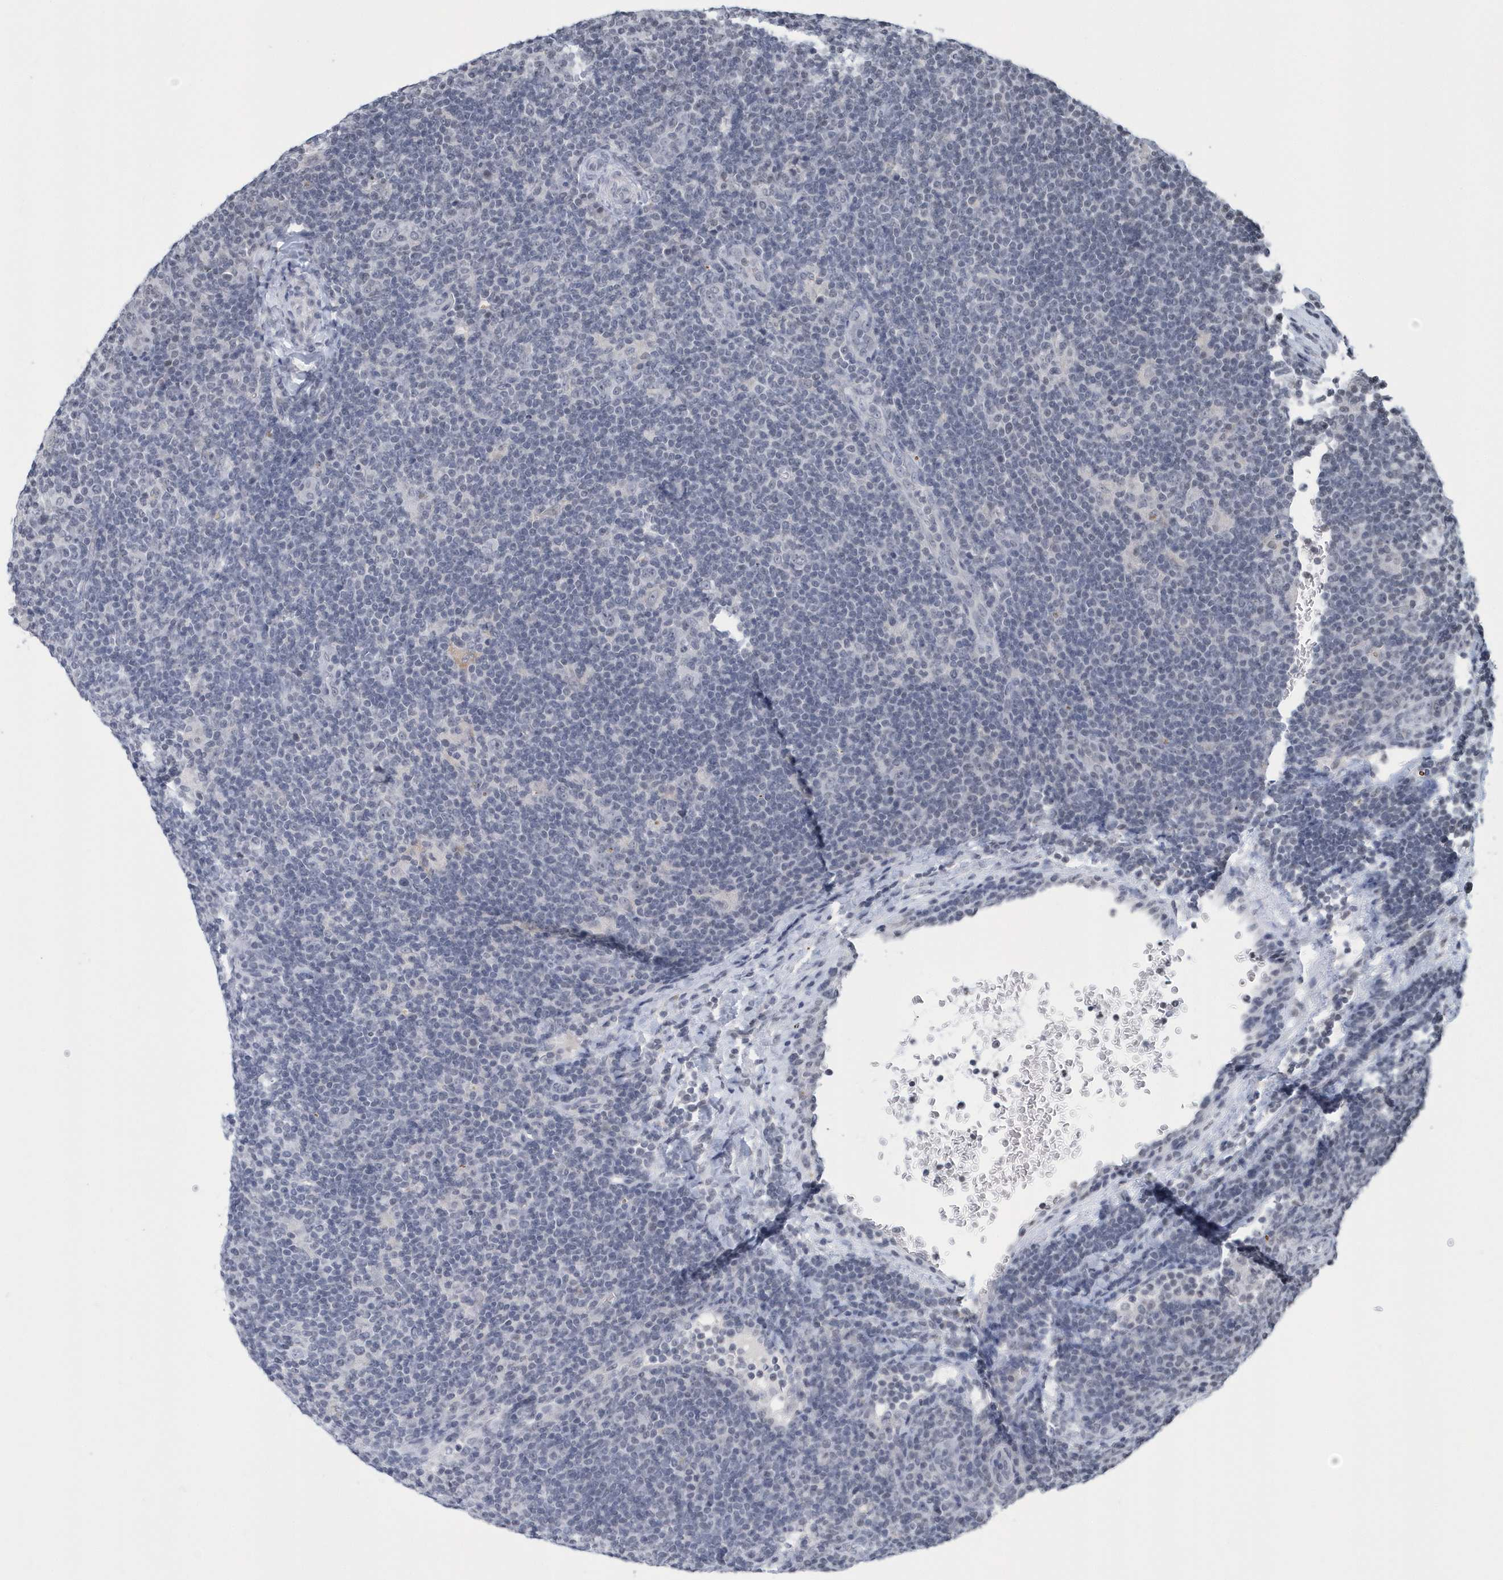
{"staining": {"intensity": "negative", "quantity": "none", "location": "none"}, "tissue": "lymphoma", "cell_type": "Tumor cells", "image_type": "cancer", "snomed": [{"axis": "morphology", "description": "Hodgkin's disease, NOS"}, {"axis": "topography", "description": "Lymph node"}], "caption": "High power microscopy micrograph of an immunohistochemistry image of Hodgkin's disease, revealing no significant expression in tumor cells.", "gene": "VWA5B2", "patient": {"sex": "female", "age": 57}}